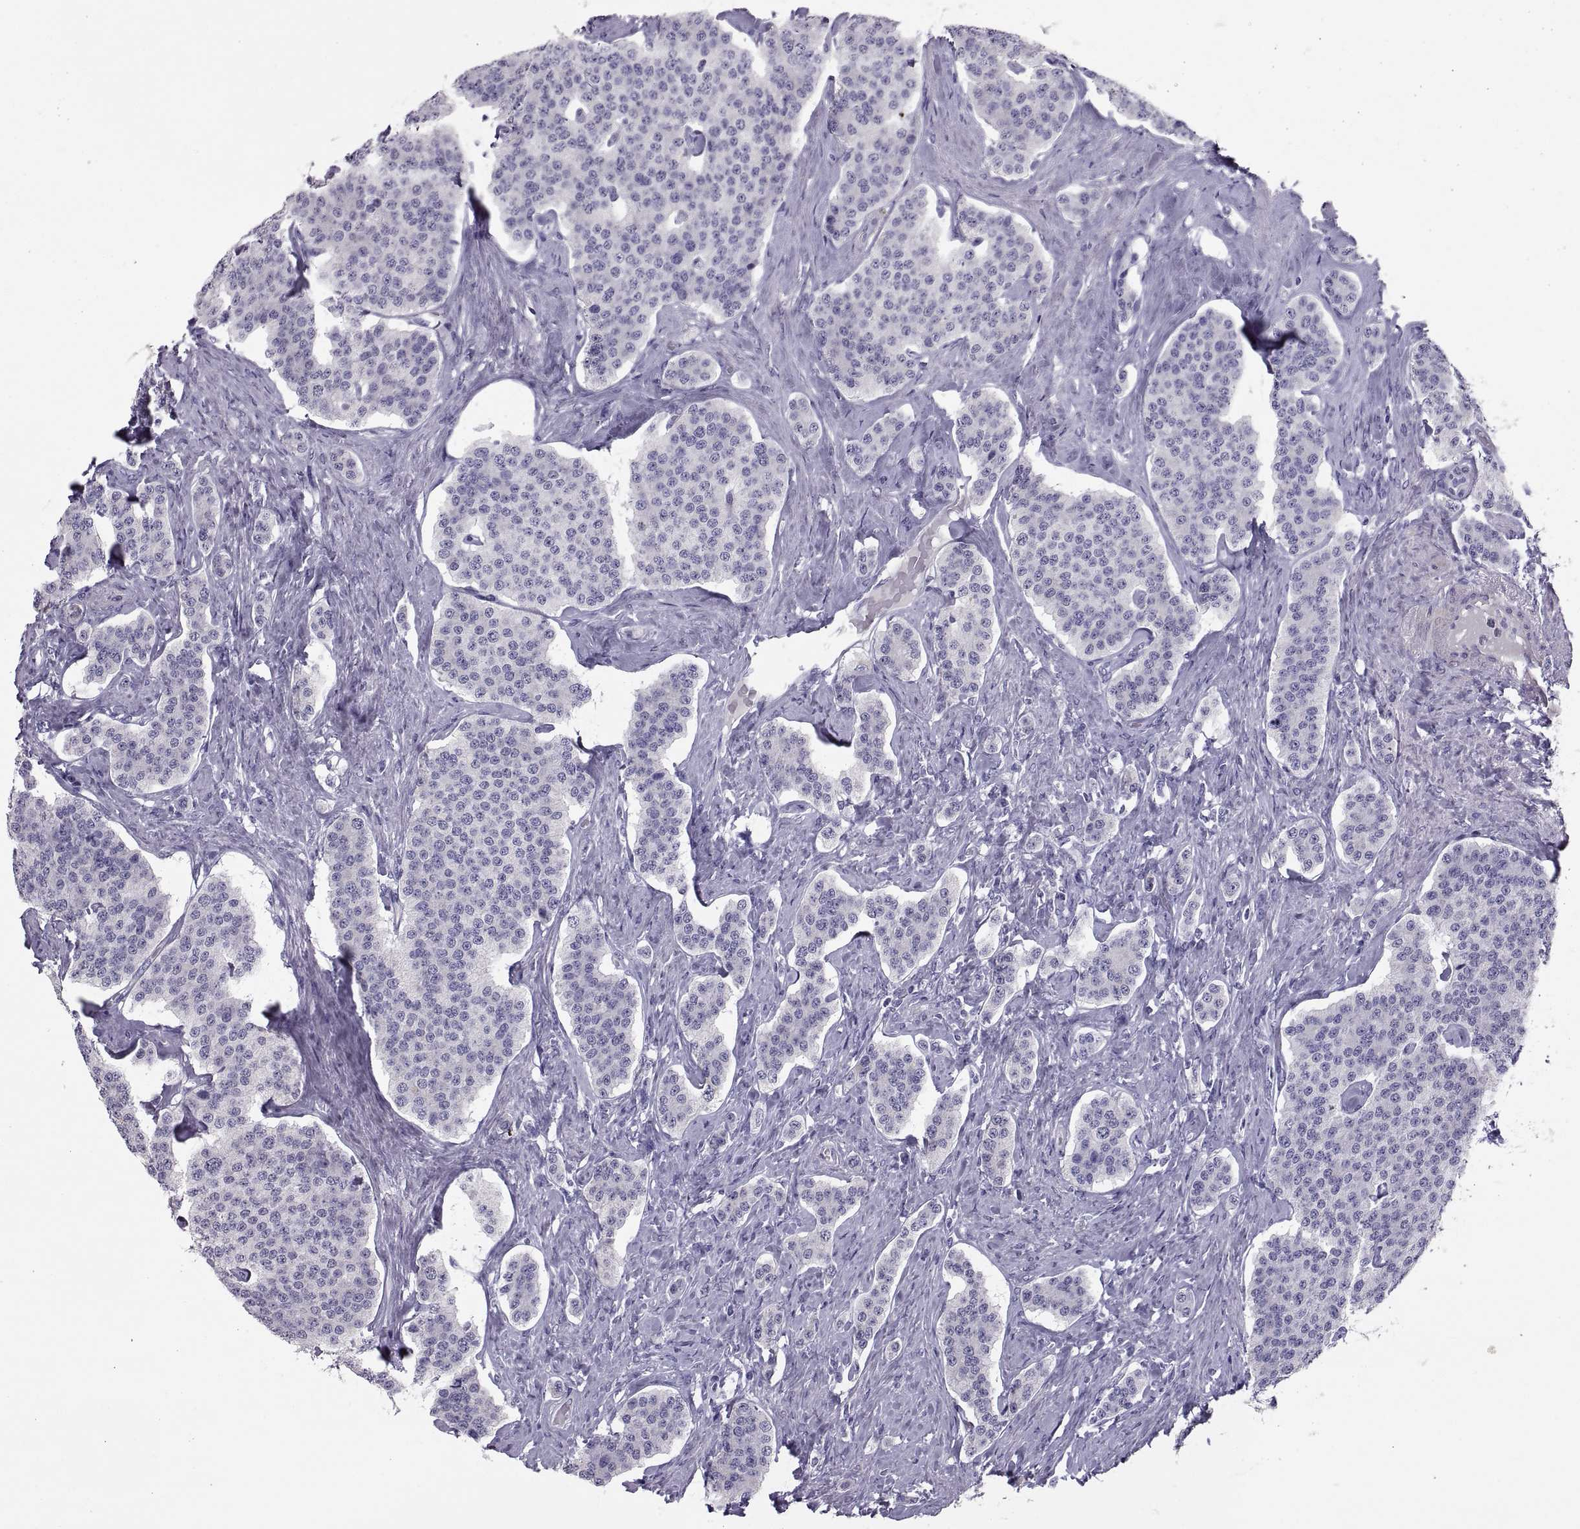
{"staining": {"intensity": "negative", "quantity": "none", "location": "none"}, "tissue": "carcinoid", "cell_type": "Tumor cells", "image_type": "cancer", "snomed": [{"axis": "morphology", "description": "Carcinoid, malignant, NOS"}, {"axis": "topography", "description": "Small intestine"}], "caption": "Image shows no protein positivity in tumor cells of malignant carcinoid tissue. The staining was performed using DAB to visualize the protein expression in brown, while the nuclei were stained in blue with hematoxylin (Magnification: 20x).", "gene": "IGSF1", "patient": {"sex": "female", "age": 58}}